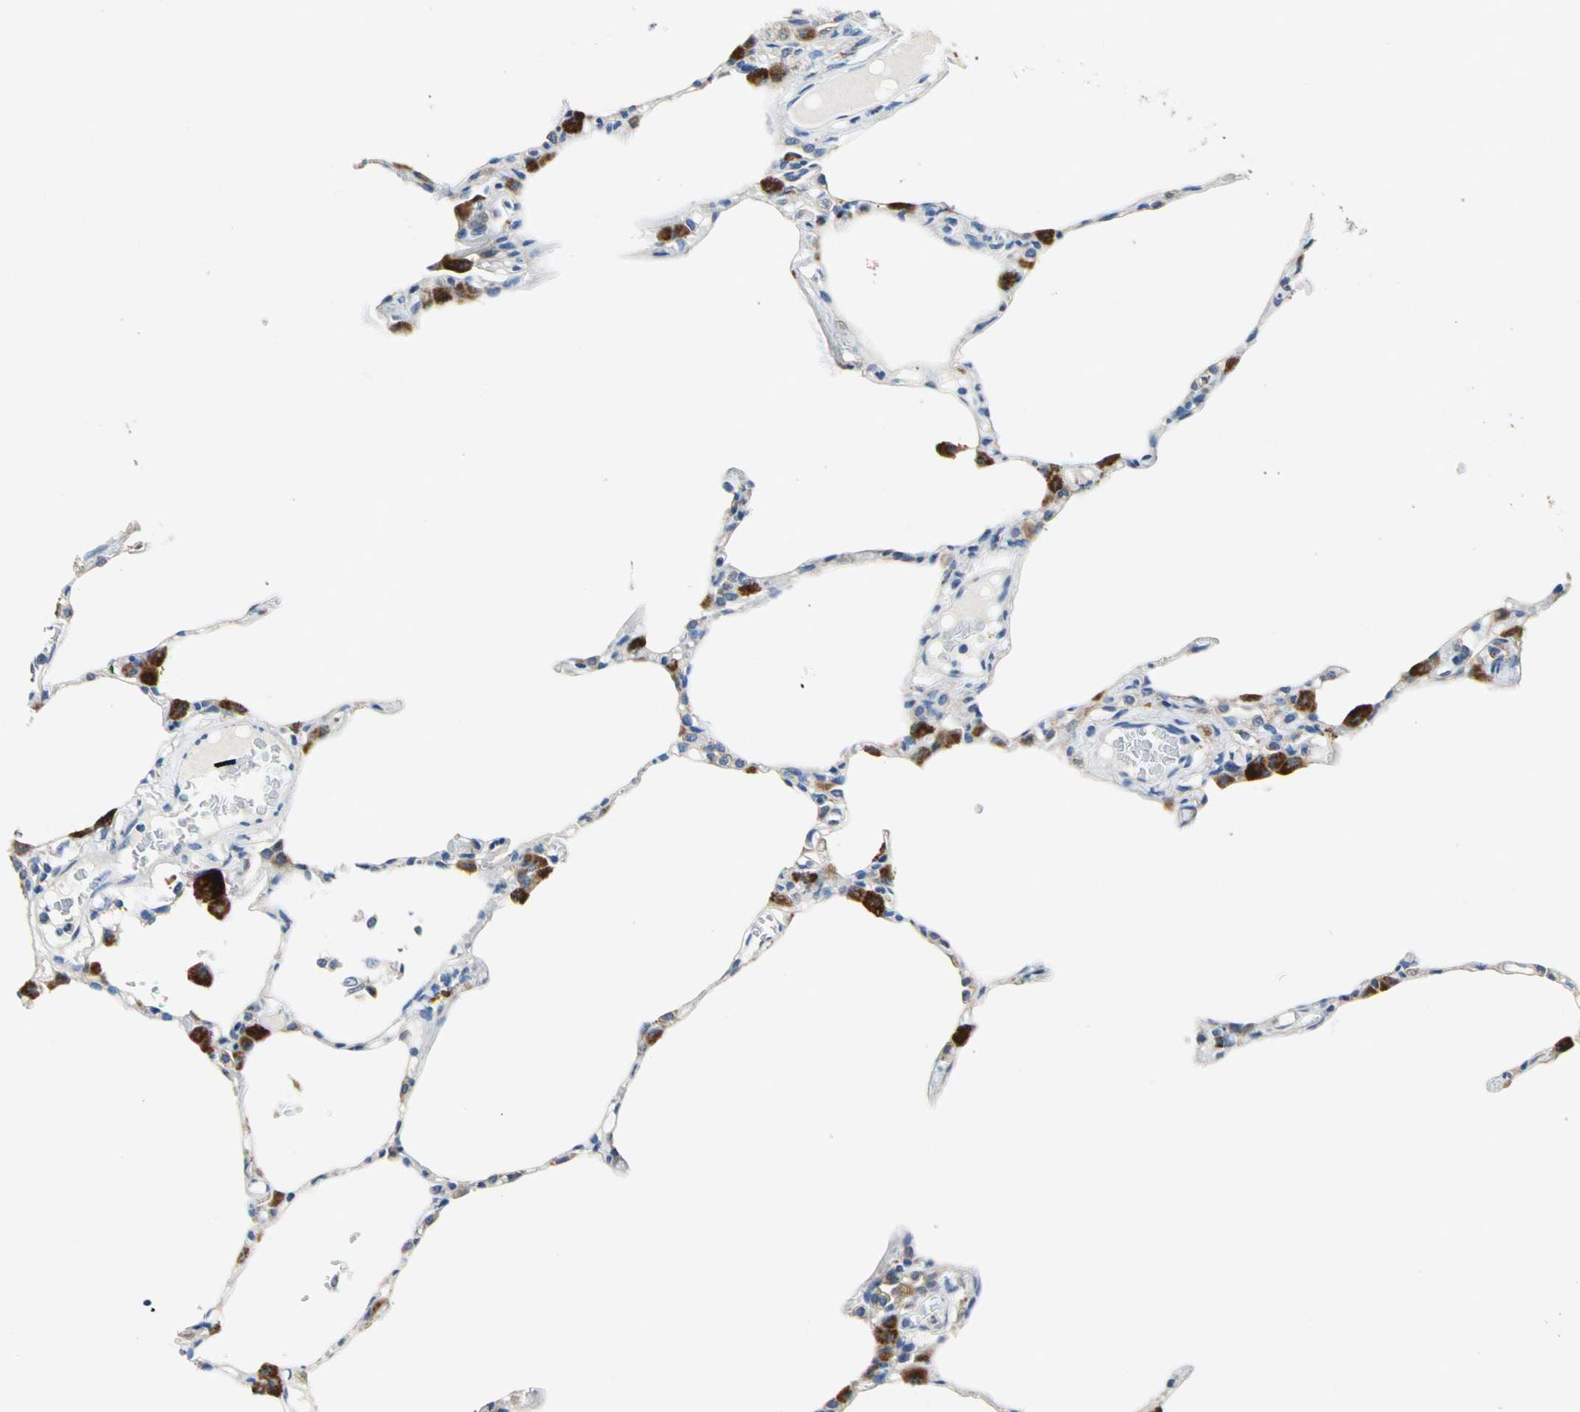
{"staining": {"intensity": "weak", "quantity": "25%-75%", "location": "cytoplasmic/membranous"}, "tissue": "lung", "cell_type": "Alveolar cells", "image_type": "normal", "snomed": [{"axis": "morphology", "description": "Normal tissue, NOS"}, {"axis": "topography", "description": "Lung"}], "caption": "Immunohistochemical staining of normal lung displays weak cytoplasmic/membranous protein positivity in approximately 25%-75% of alveolar cells. (DAB IHC, brown staining for protein, blue staining for nuclei).", "gene": "RASD2", "patient": {"sex": "female", "age": 49}}